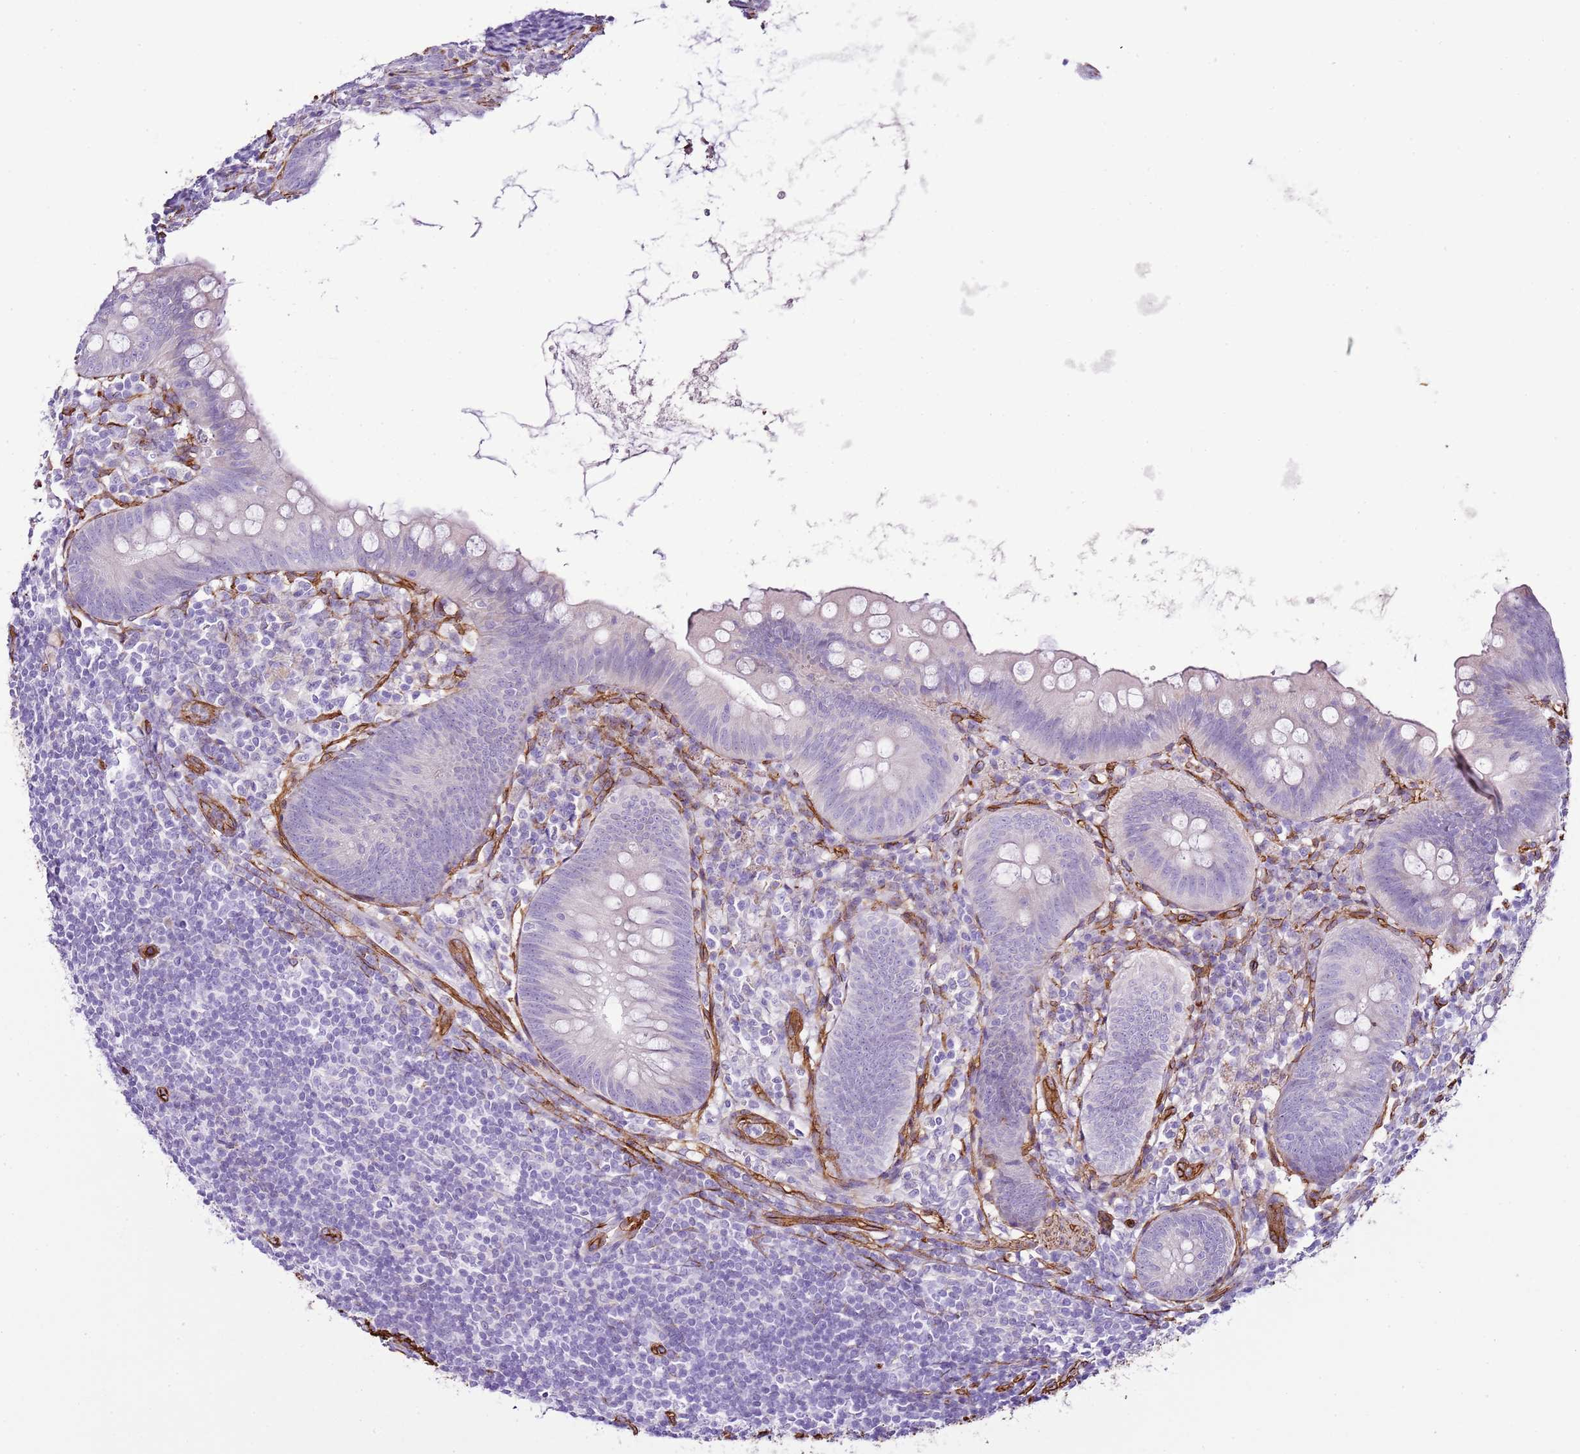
{"staining": {"intensity": "negative", "quantity": "none", "location": "none"}, "tissue": "appendix", "cell_type": "Glandular cells", "image_type": "normal", "snomed": [{"axis": "morphology", "description": "Normal tissue, NOS"}, {"axis": "topography", "description": "Appendix"}], "caption": "IHC micrograph of unremarkable appendix: human appendix stained with DAB (3,3'-diaminobenzidine) demonstrates no significant protein expression in glandular cells. (Brightfield microscopy of DAB immunohistochemistry at high magnification).", "gene": "CTDSPL", "patient": {"sex": "female", "age": 62}}